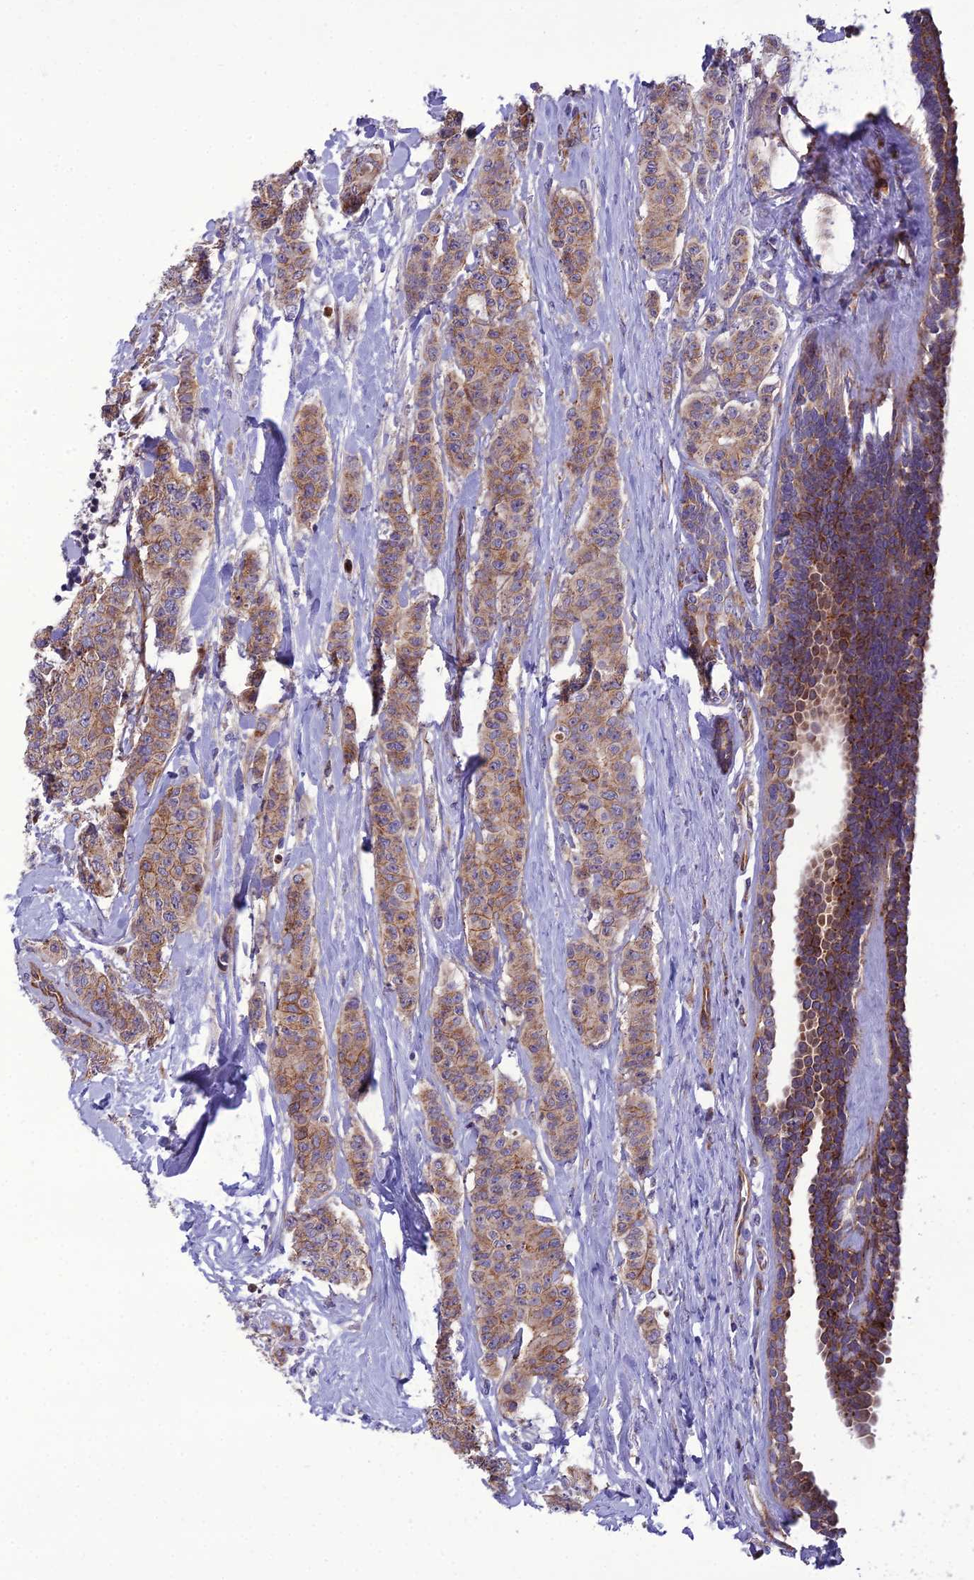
{"staining": {"intensity": "moderate", "quantity": ">75%", "location": "cytoplasmic/membranous"}, "tissue": "breast cancer", "cell_type": "Tumor cells", "image_type": "cancer", "snomed": [{"axis": "morphology", "description": "Duct carcinoma"}, {"axis": "topography", "description": "Breast"}], "caption": "DAB immunohistochemical staining of human breast intraductal carcinoma demonstrates moderate cytoplasmic/membranous protein expression in approximately >75% of tumor cells.", "gene": "NODAL", "patient": {"sex": "female", "age": 40}}